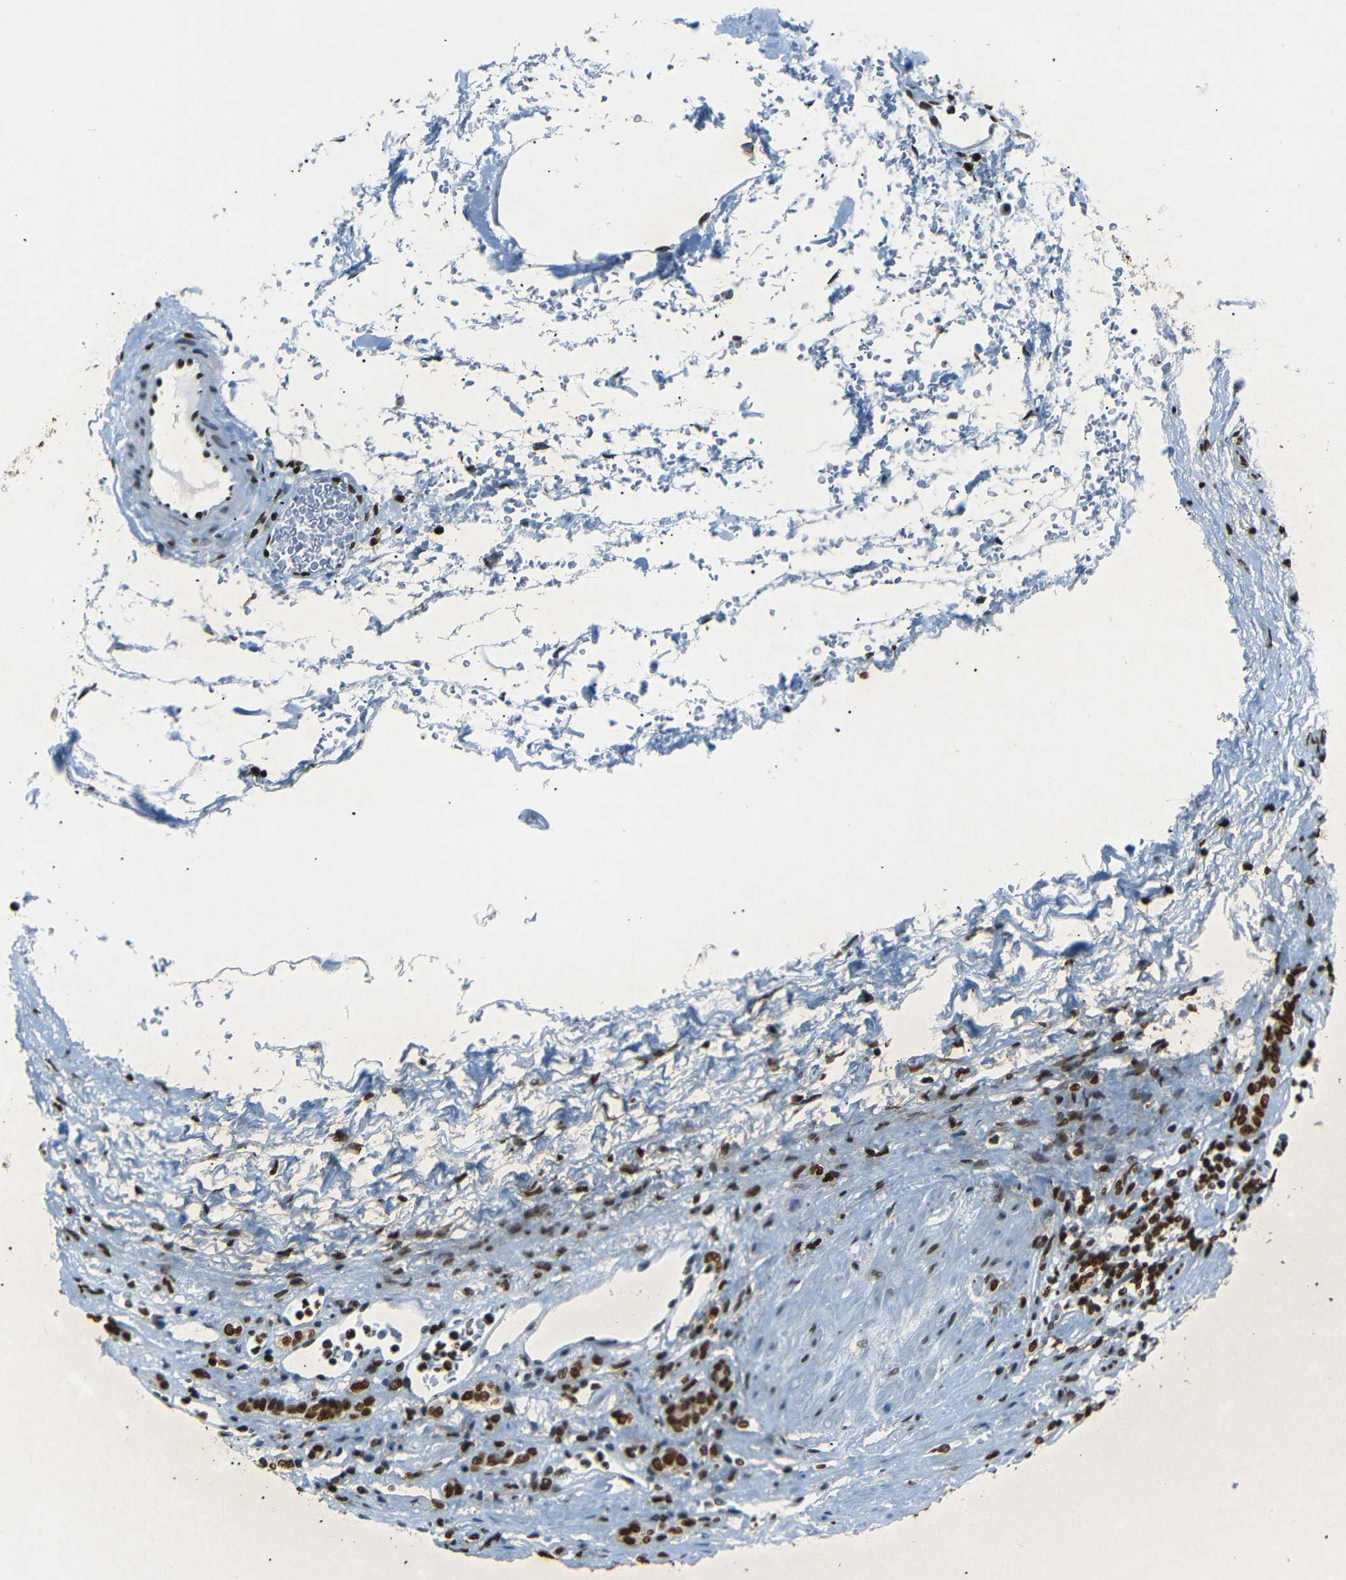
{"staining": {"intensity": "strong", "quantity": ">75%", "location": "nuclear"}, "tissue": "renal cancer", "cell_type": "Tumor cells", "image_type": "cancer", "snomed": [{"axis": "morphology", "description": "Normal tissue, NOS"}, {"axis": "morphology", "description": "Adenocarcinoma, NOS"}, {"axis": "topography", "description": "Kidney"}], "caption": "Protein staining shows strong nuclear staining in approximately >75% of tumor cells in renal cancer.", "gene": "HMGN1", "patient": {"sex": "female", "age": 72}}